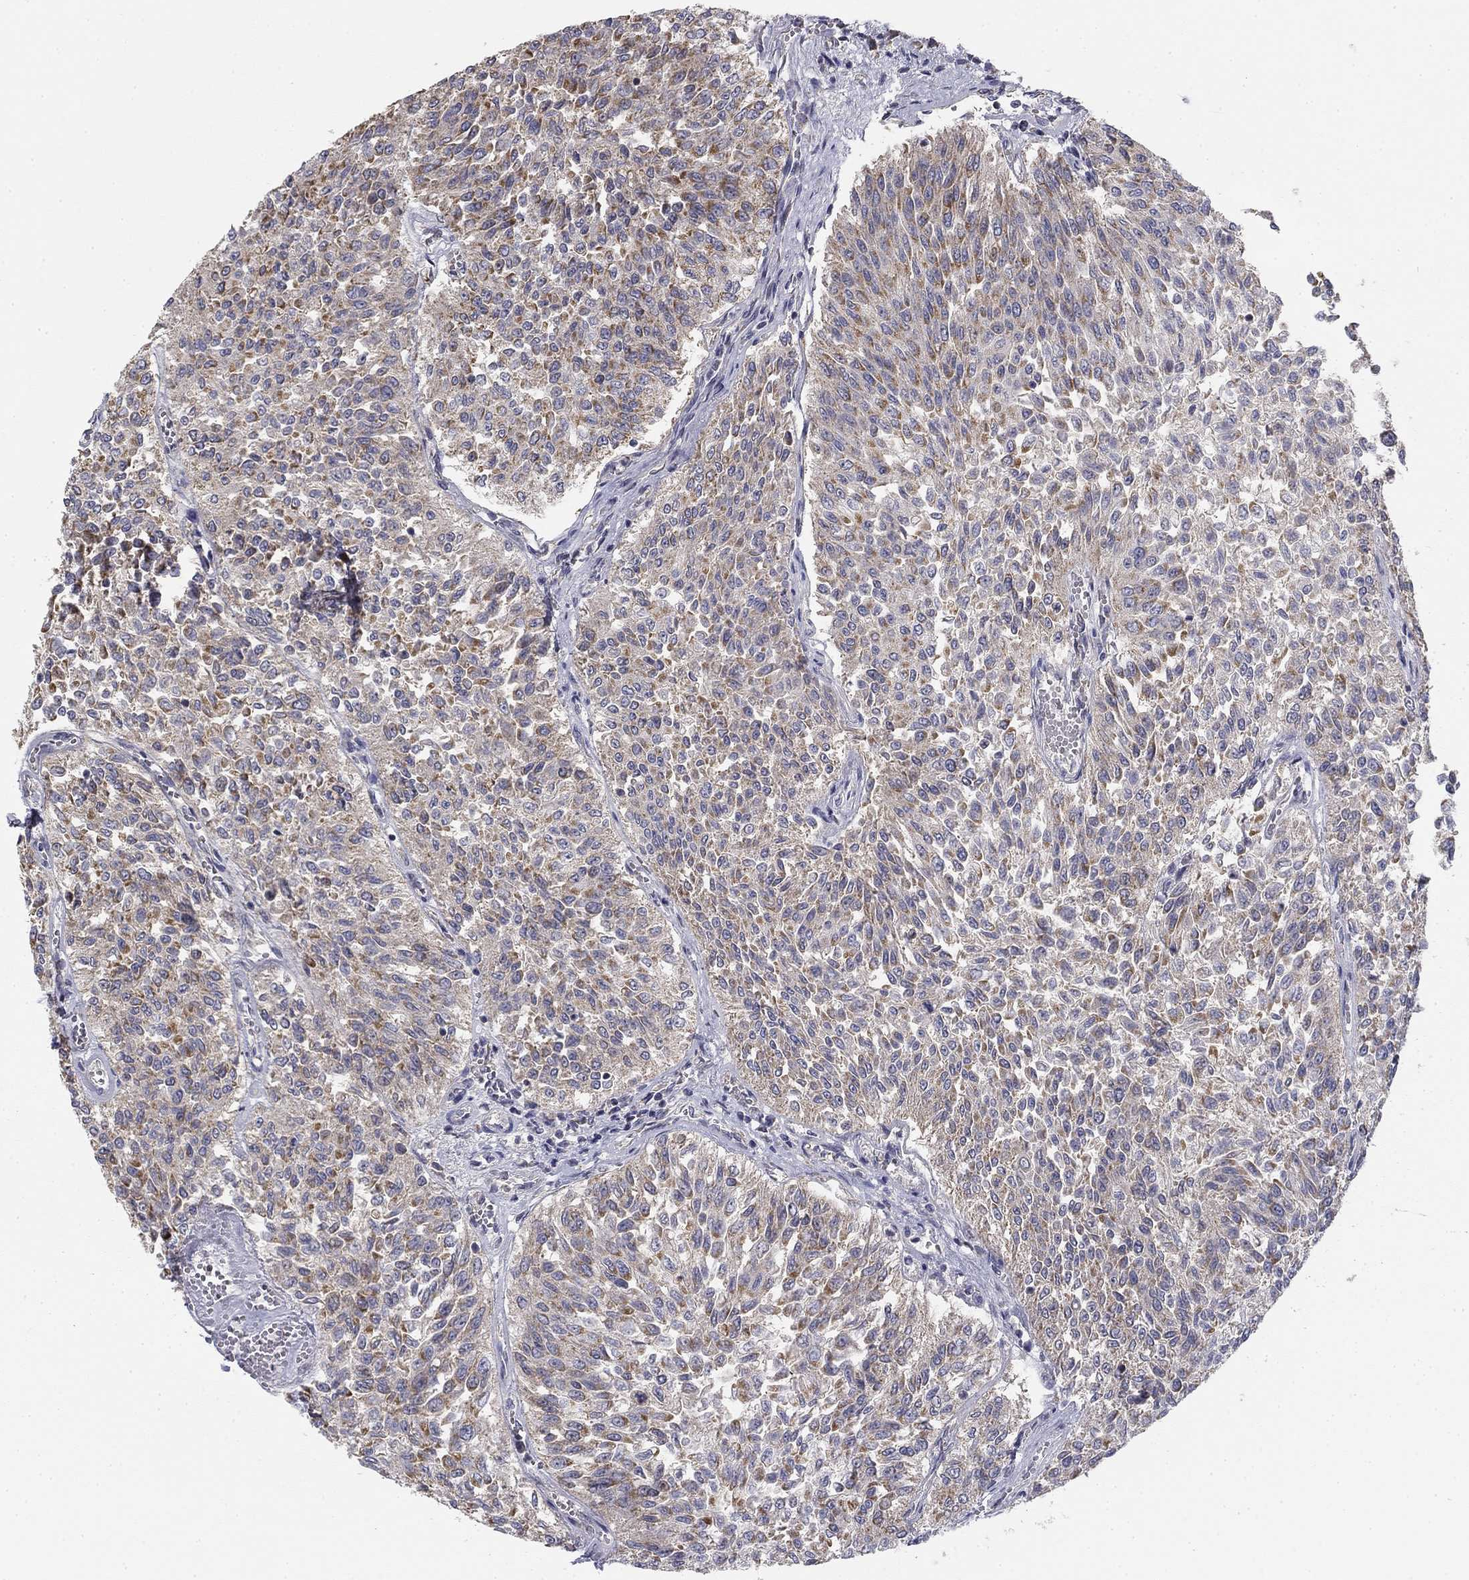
{"staining": {"intensity": "moderate", "quantity": "<25%", "location": "cytoplasmic/membranous"}, "tissue": "urothelial cancer", "cell_type": "Tumor cells", "image_type": "cancer", "snomed": [{"axis": "morphology", "description": "Urothelial carcinoma, Low grade"}, {"axis": "topography", "description": "Urinary bladder"}], "caption": "Tumor cells show moderate cytoplasmic/membranous positivity in approximately <25% of cells in low-grade urothelial carcinoma.", "gene": "SLC2A9", "patient": {"sex": "male", "age": 78}}